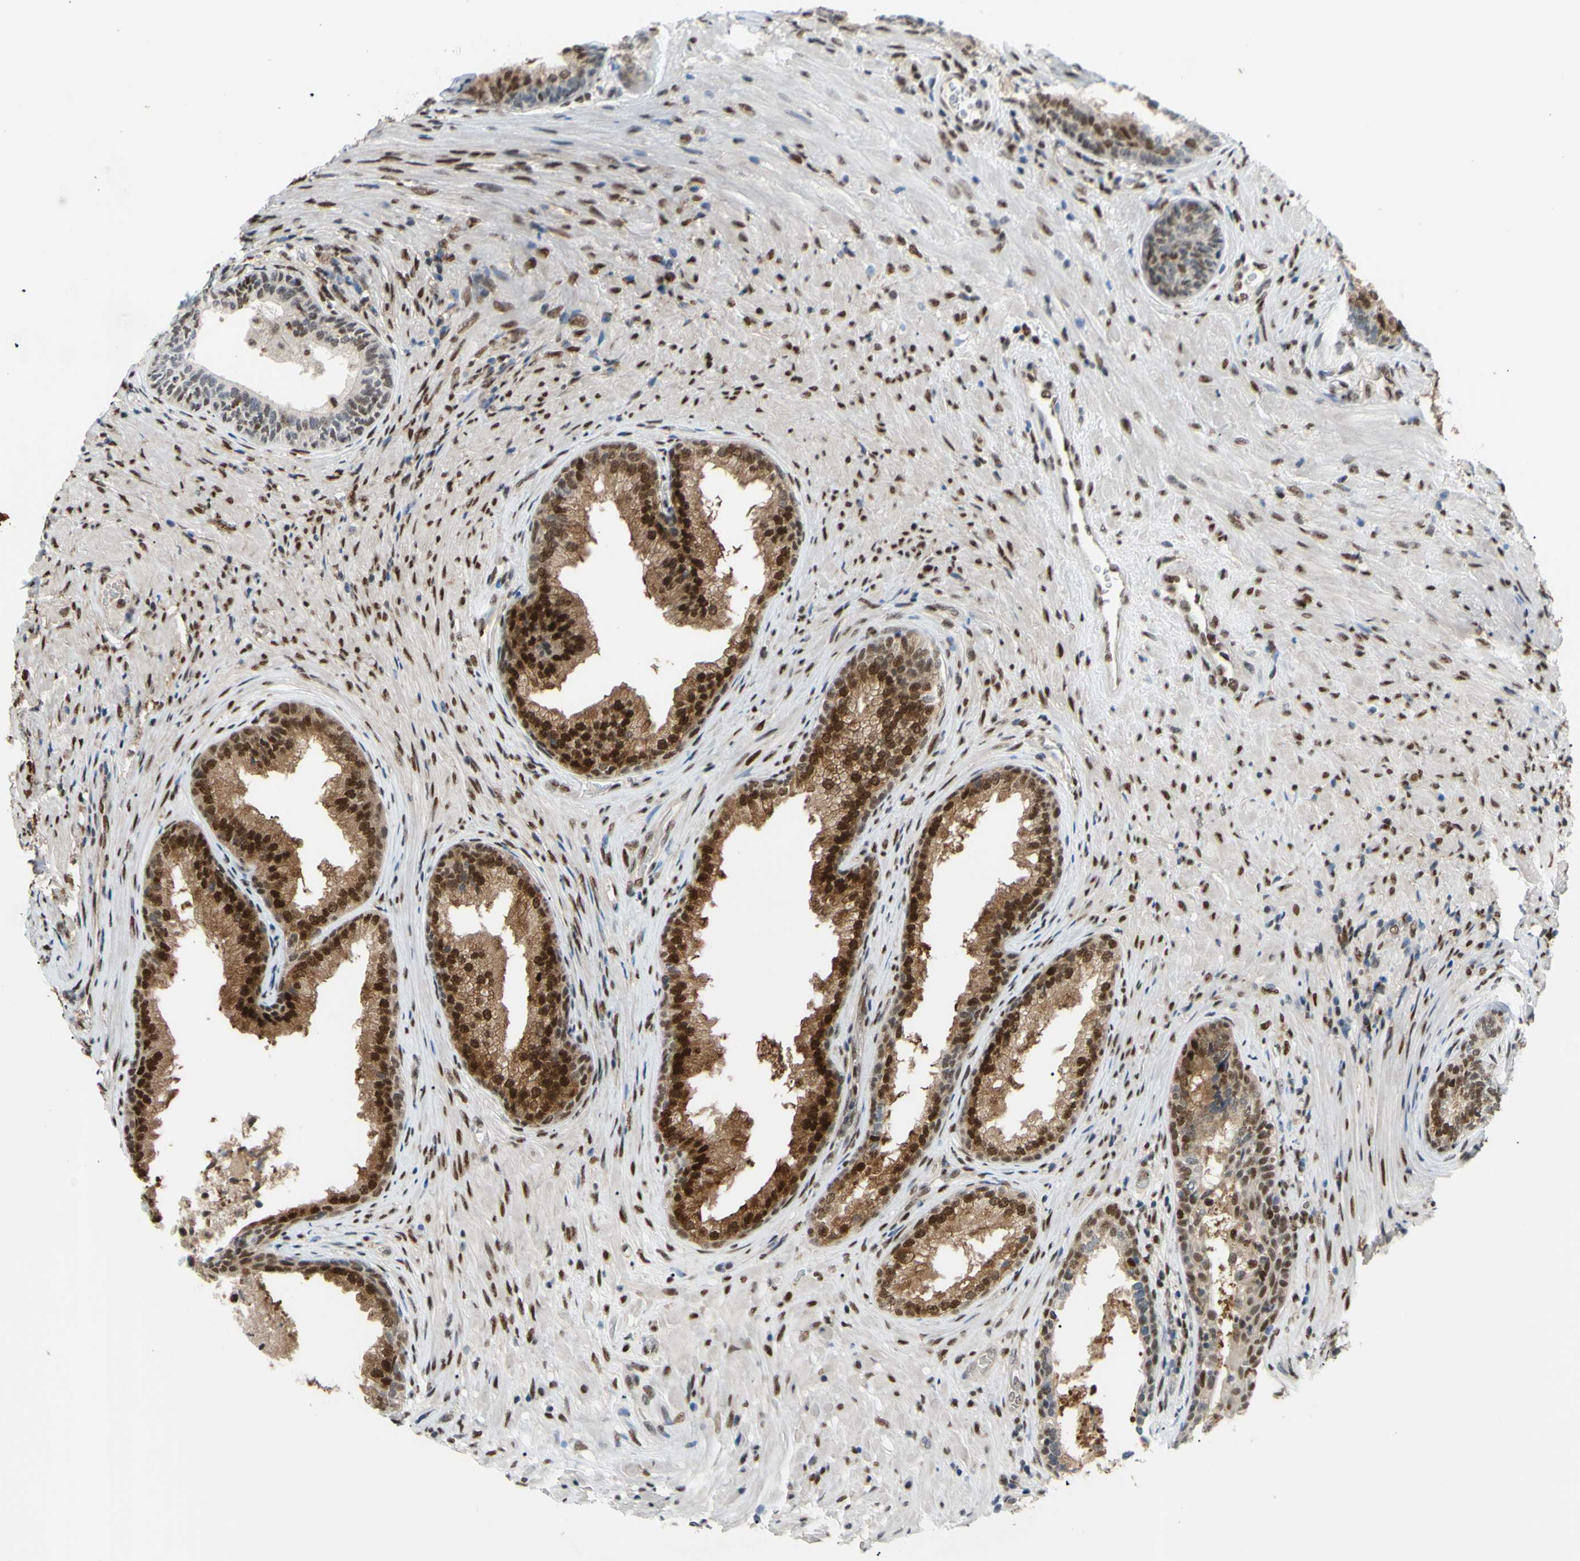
{"staining": {"intensity": "strong", "quantity": "25%-75%", "location": "cytoplasmic/membranous,nuclear"}, "tissue": "prostate", "cell_type": "Glandular cells", "image_type": "normal", "snomed": [{"axis": "morphology", "description": "Normal tissue, NOS"}, {"axis": "topography", "description": "Prostate"}], "caption": "Protein expression analysis of unremarkable prostate reveals strong cytoplasmic/membranous,nuclear positivity in approximately 25%-75% of glandular cells. The staining is performed using DAB (3,3'-diaminobenzidine) brown chromogen to label protein expression. The nuclei are counter-stained blue using hematoxylin.", "gene": "FKBP5", "patient": {"sex": "male", "age": 76}}